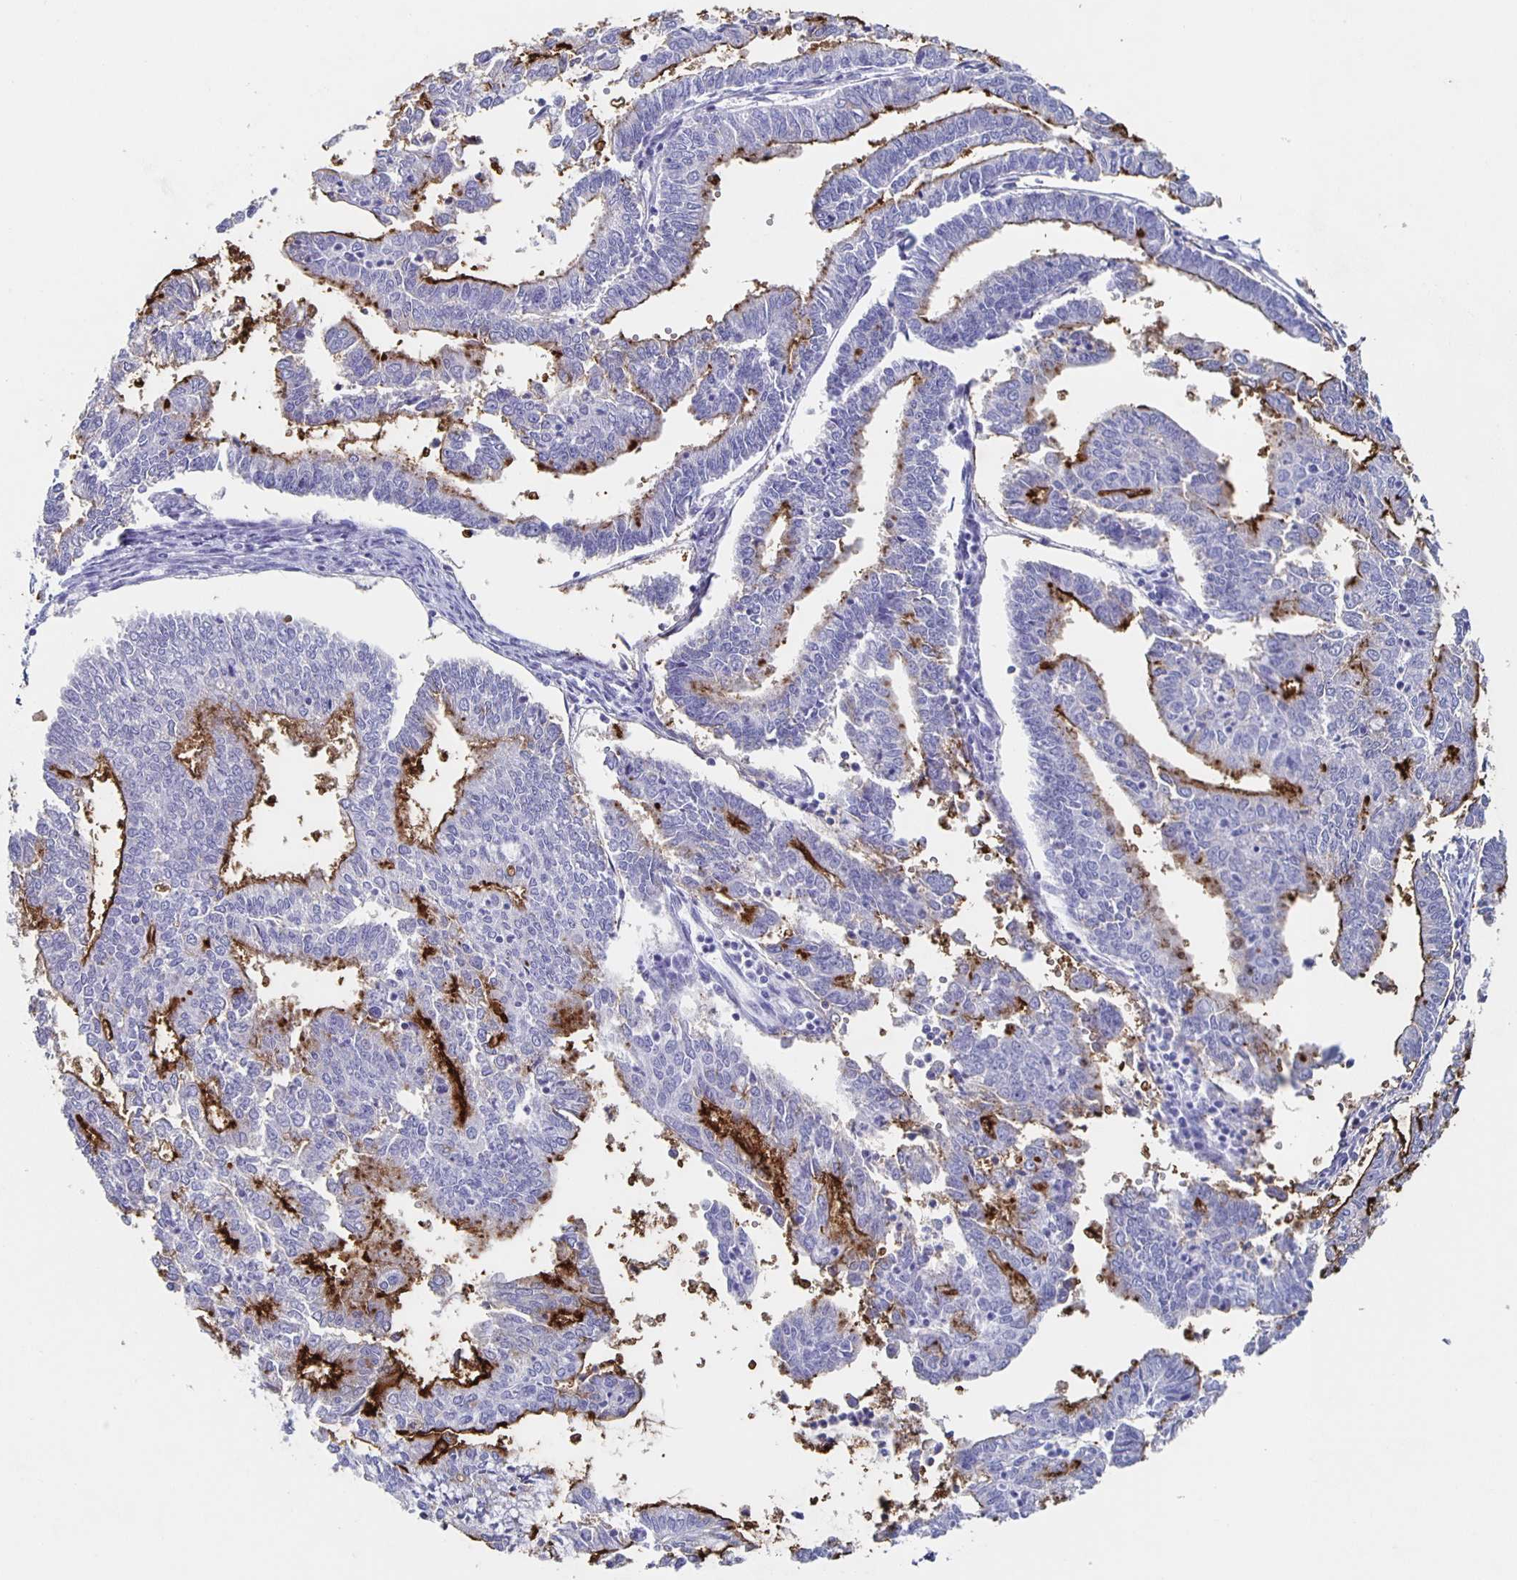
{"staining": {"intensity": "strong", "quantity": "25%-75%", "location": "cytoplasmic/membranous"}, "tissue": "endometrial cancer", "cell_type": "Tumor cells", "image_type": "cancer", "snomed": [{"axis": "morphology", "description": "Adenocarcinoma, NOS"}, {"axis": "topography", "description": "Endometrium"}], "caption": "Endometrial cancer stained with DAB immunohistochemistry shows high levels of strong cytoplasmic/membranous staining in approximately 25%-75% of tumor cells. (DAB (3,3'-diaminobenzidine) IHC with brightfield microscopy, high magnification).", "gene": "SLC34A2", "patient": {"sex": "female", "age": 61}}